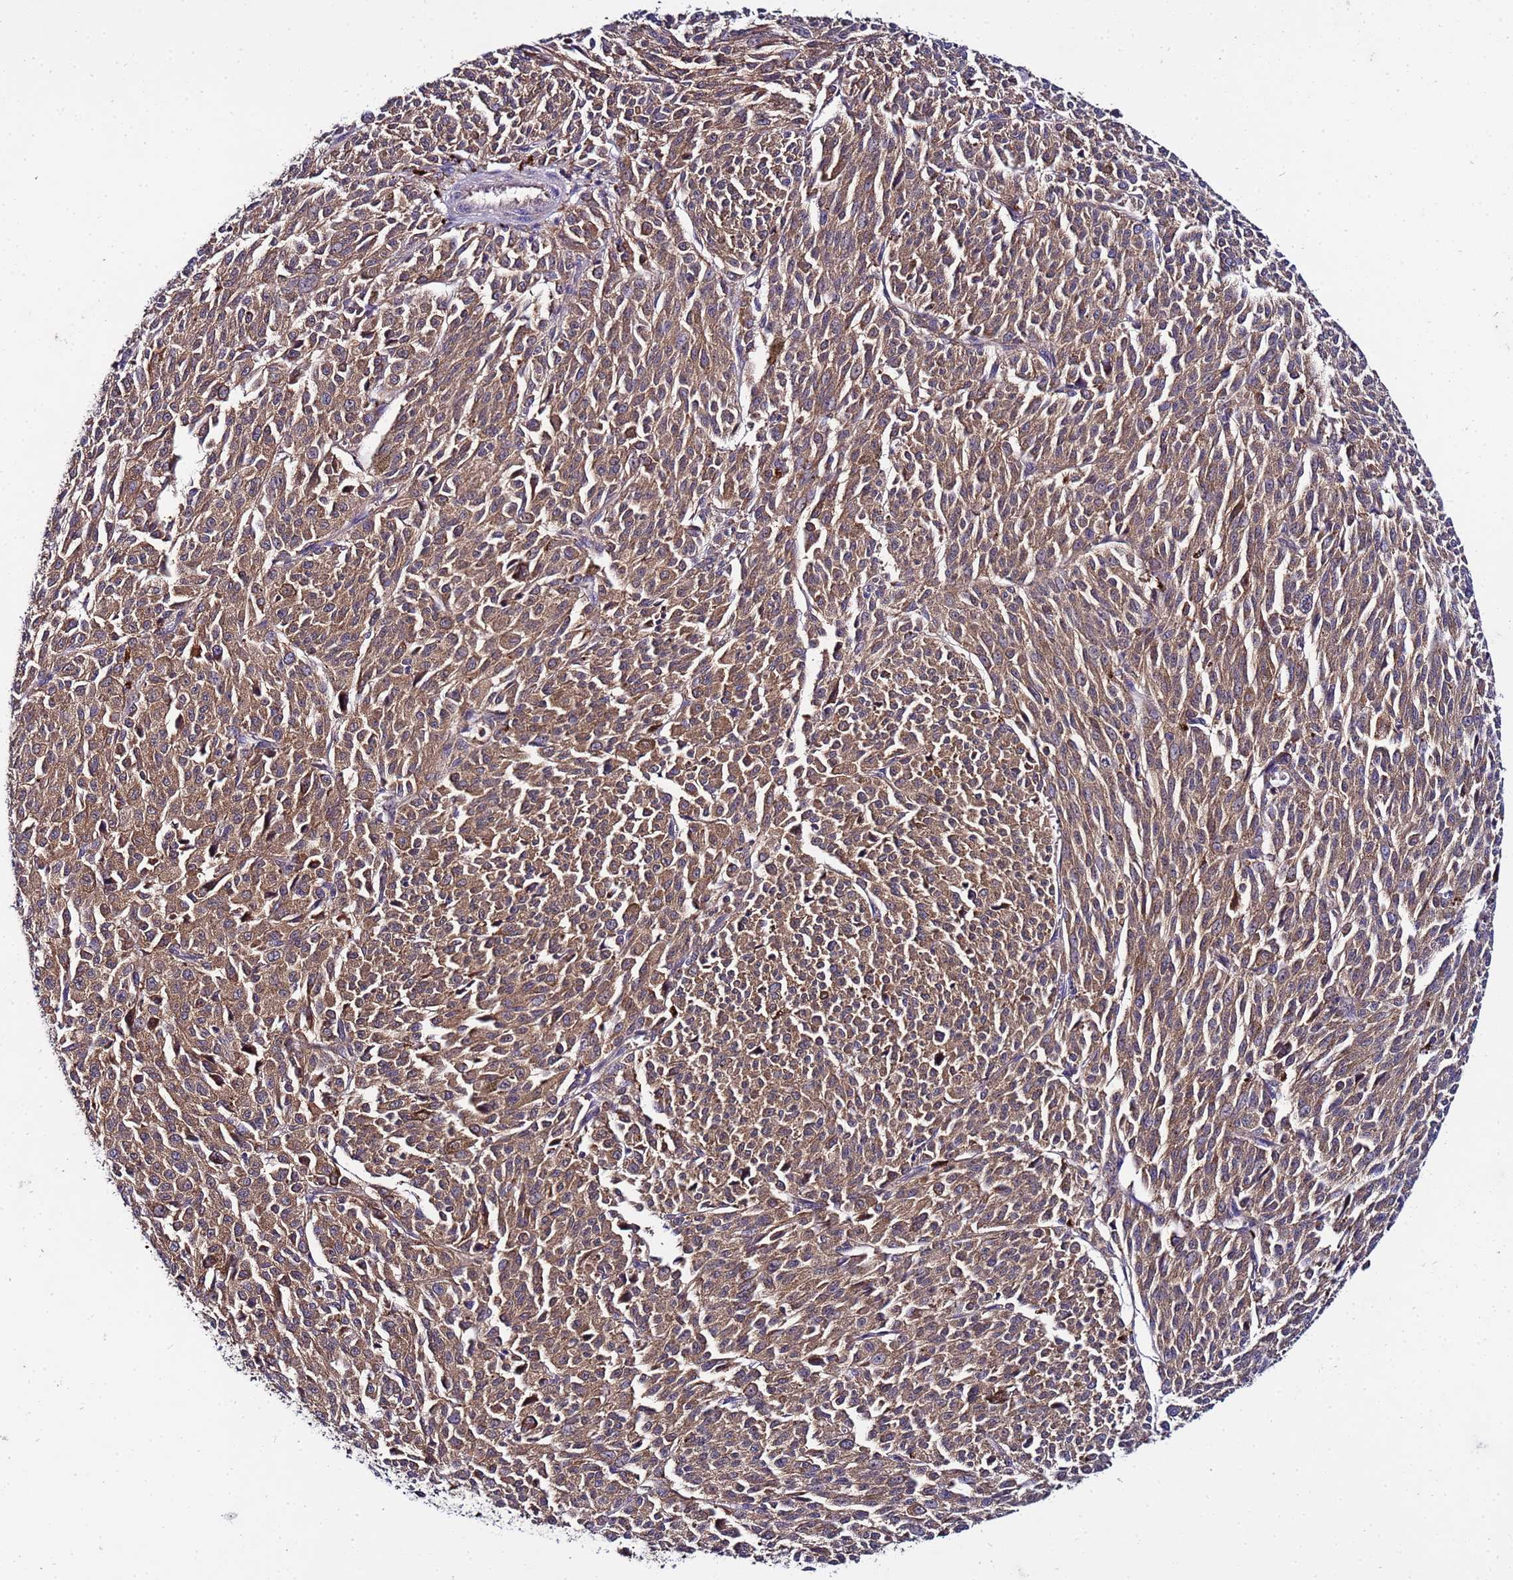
{"staining": {"intensity": "moderate", "quantity": ">75%", "location": "cytoplasmic/membranous"}, "tissue": "melanoma", "cell_type": "Tumor cells", "image_type": "cancer", "snomed": [{"axis": "morphology", "description": "Malignant melanoma, NOS"}, {"axis": "topography", "description": "Skin"}], "caption": "IHC (DAB (3,3'-diaminobenzidine)) staining of human melanoma exhibits moderate cytoplasmic/membranous protein staining in about >75% of tumor cells.", "gene": "GSPT2", "patient": {"sex": "female", "age": 52}}